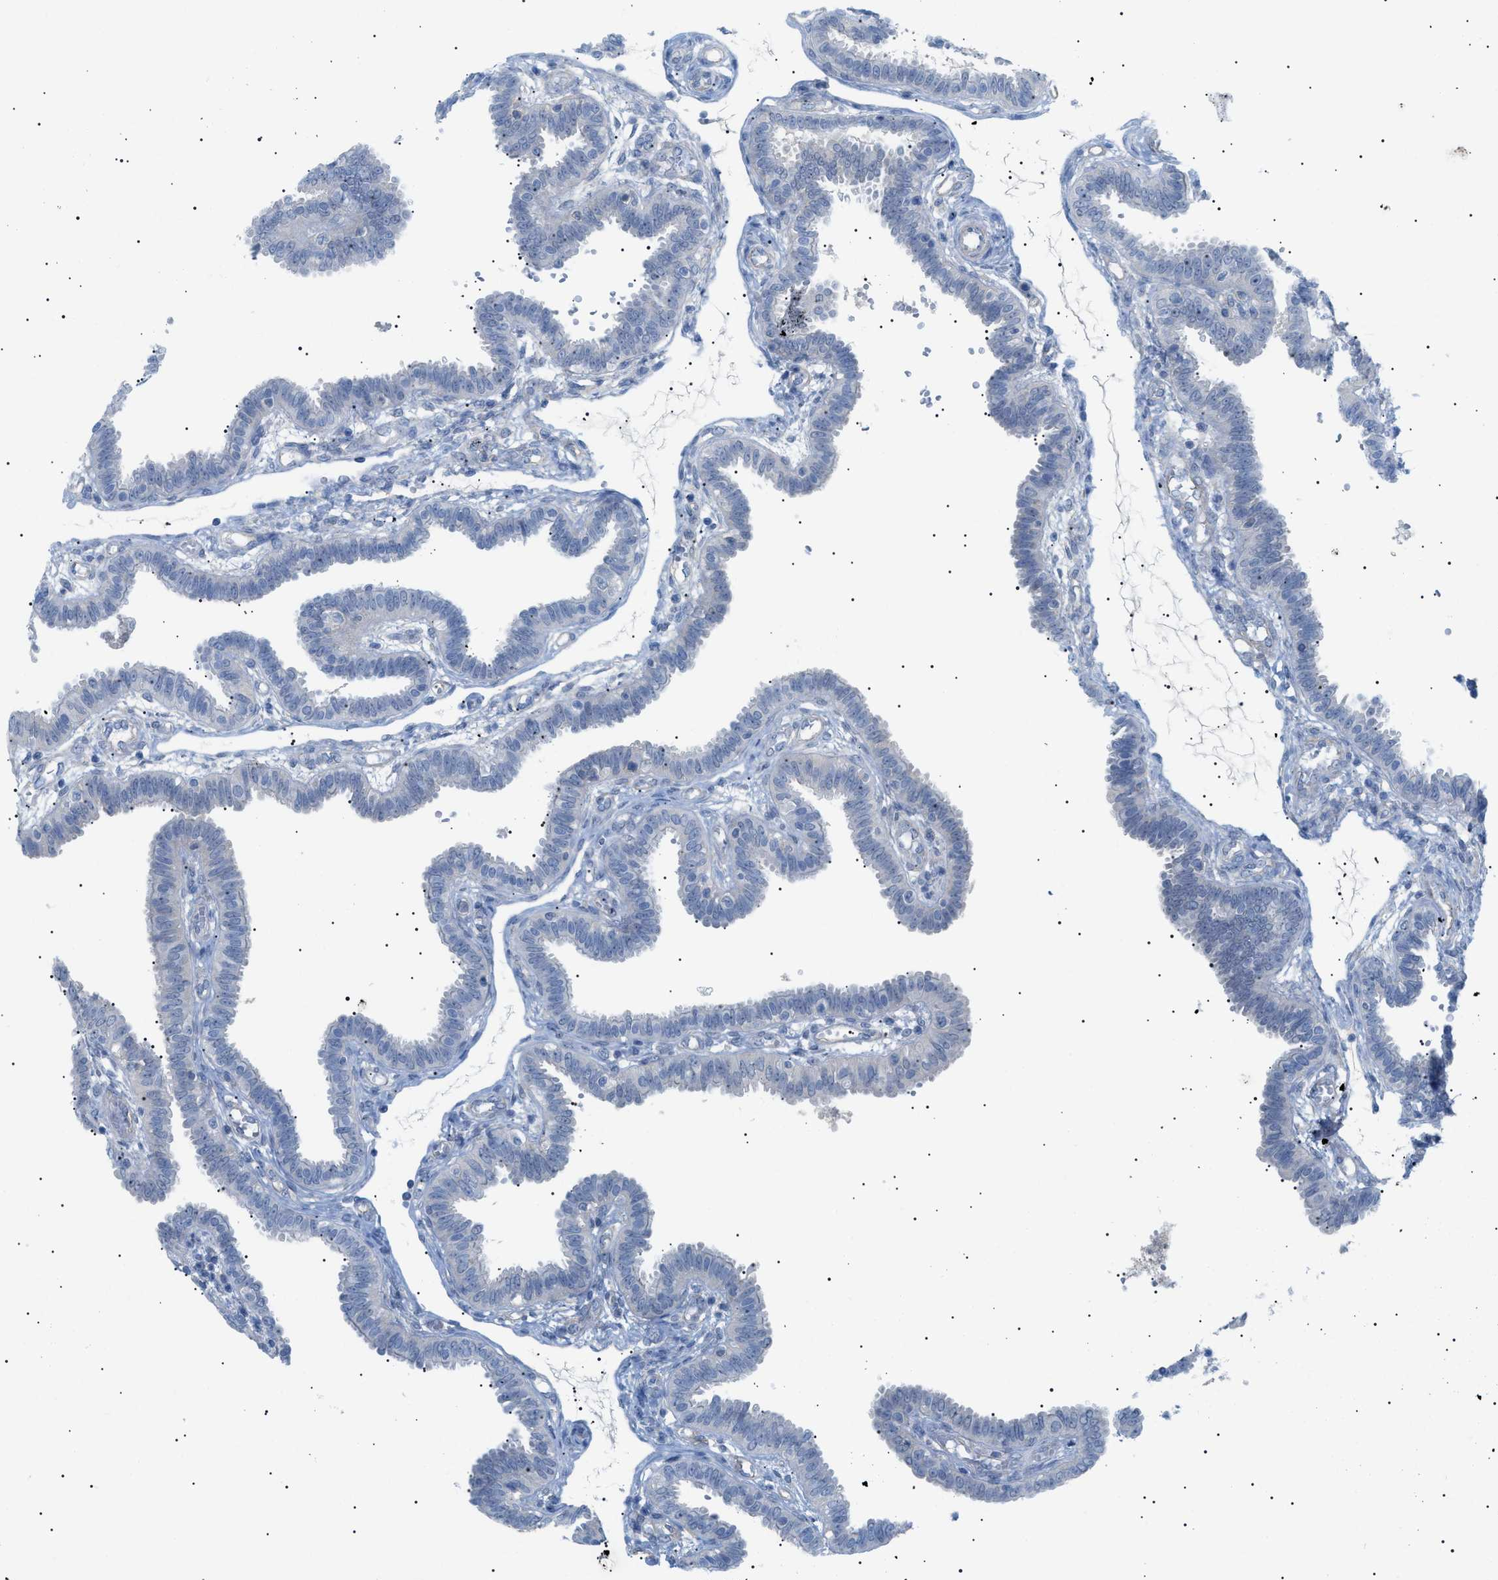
{"staining": {"intensity": "negative", "quantity": "none", "location": "none"}, "tissue": "fallopian tube", "cell_type": "Glandular cells", "image_type": "normal", "snomed": [{"axis": "morphology", "description": "Normal tissue, NOS"}, {"axis": "topography", "description": "Fallopian tube"}], "caption": "Glandular cells are negative for protein expression in normal human fallopian tube. (Stains: DAB IHC with hematoxylin counter stain, Microscopy: brightfield microscopy at high magnification).", "gene": "ADAMTS1", "patient": {"sex": "female", "age": 32}}